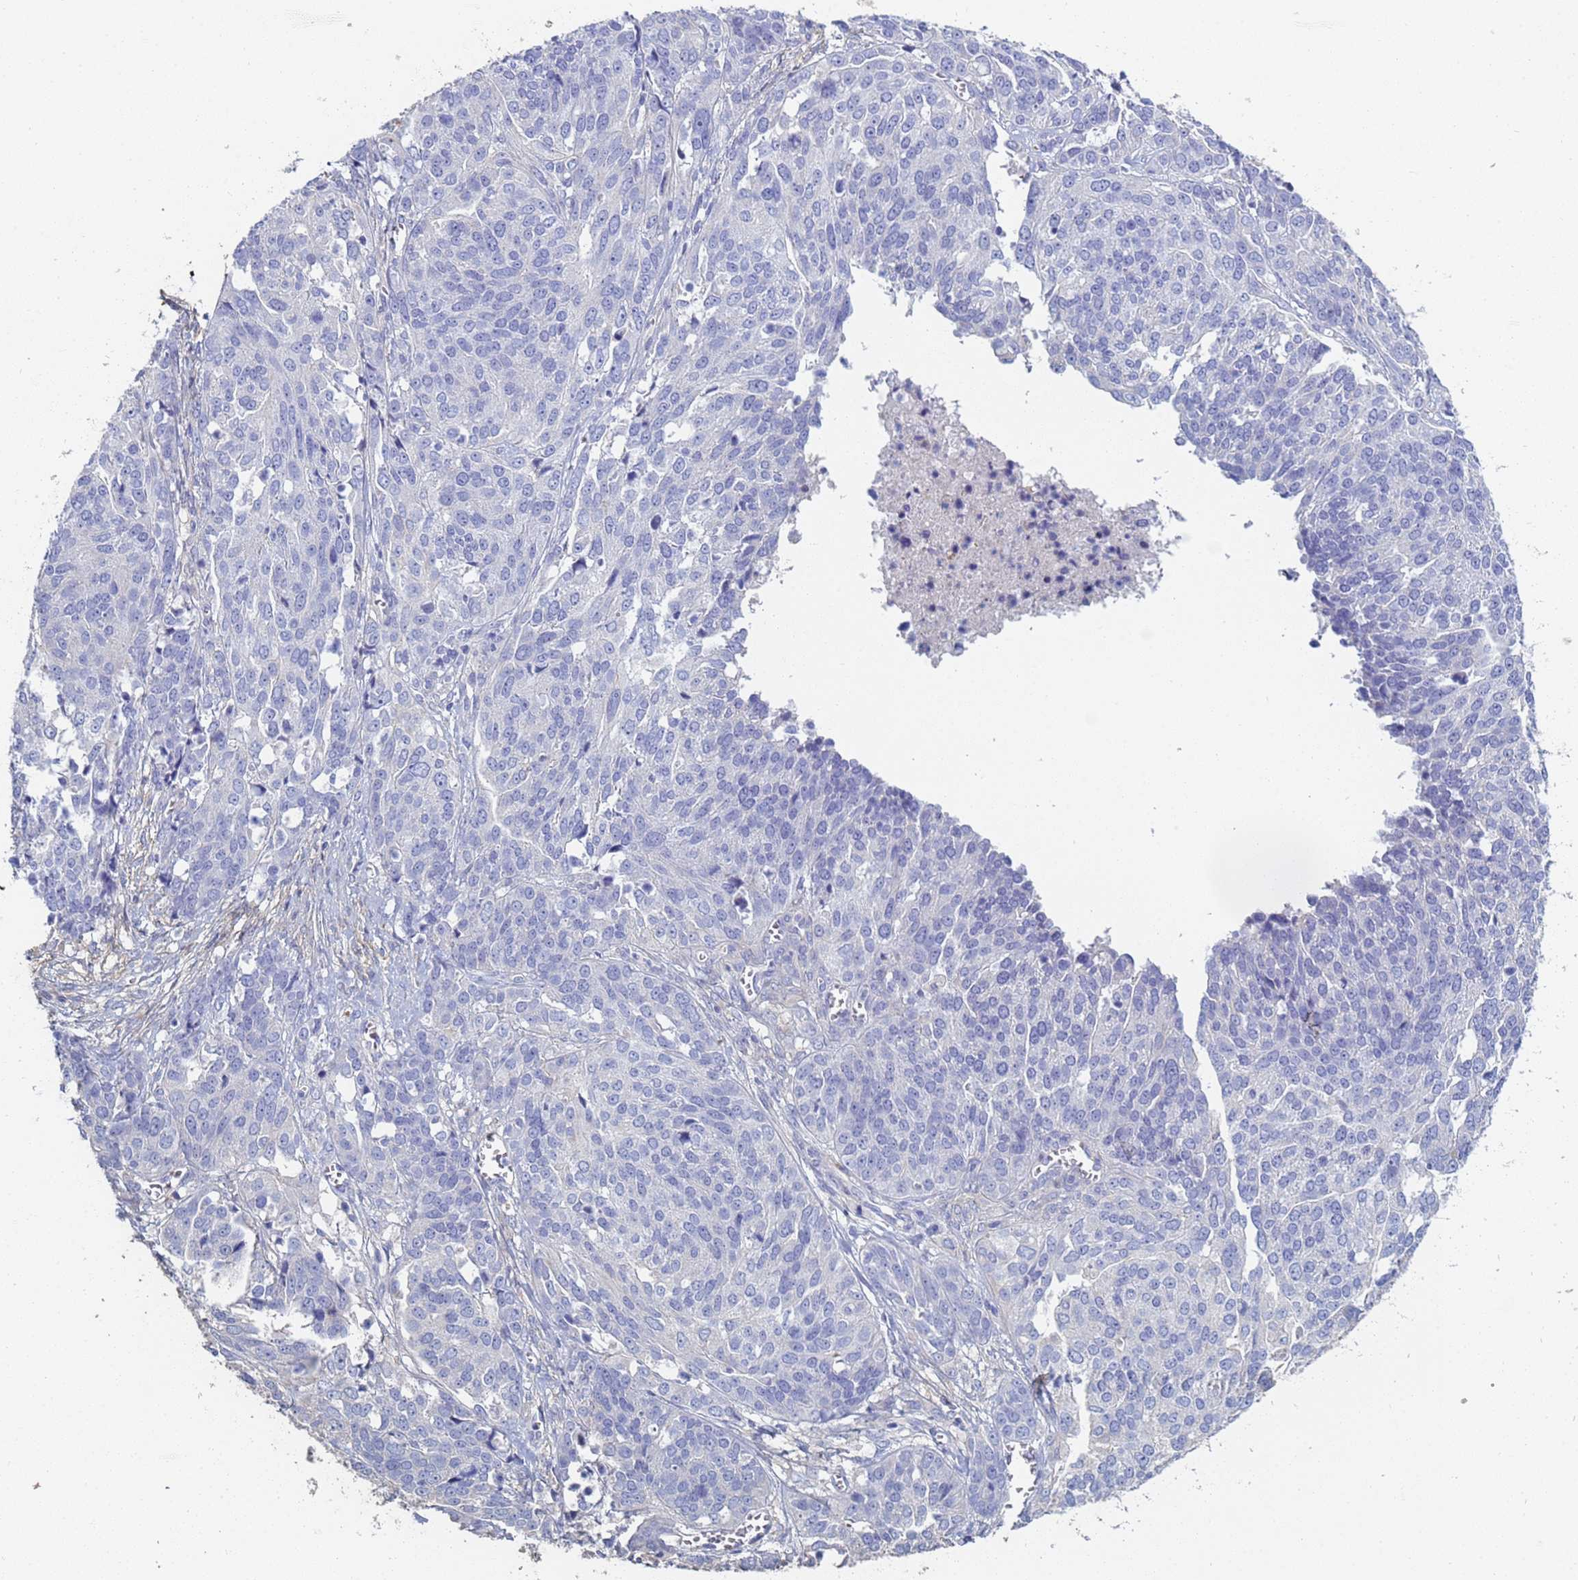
{"staining": {"intensity": "negative", "quantity": "none", "location": "none"}, "tissue": "ovarian cancer", "cell_type": "Tumor cells", "image_type": "cancer", "snomed": [{"axis": "morphology", "description": "Cystadenocarcinoma, serous, NOS"}, {"axis": "topography", "description": "Ovary"}], "caption": "The micrograph exhibits no staining of tumor cells in ovarian cancer (serous cystadenocarcinoma).", "gene": "ABCA8", "patient": {"sex": "female", "age": 44}}